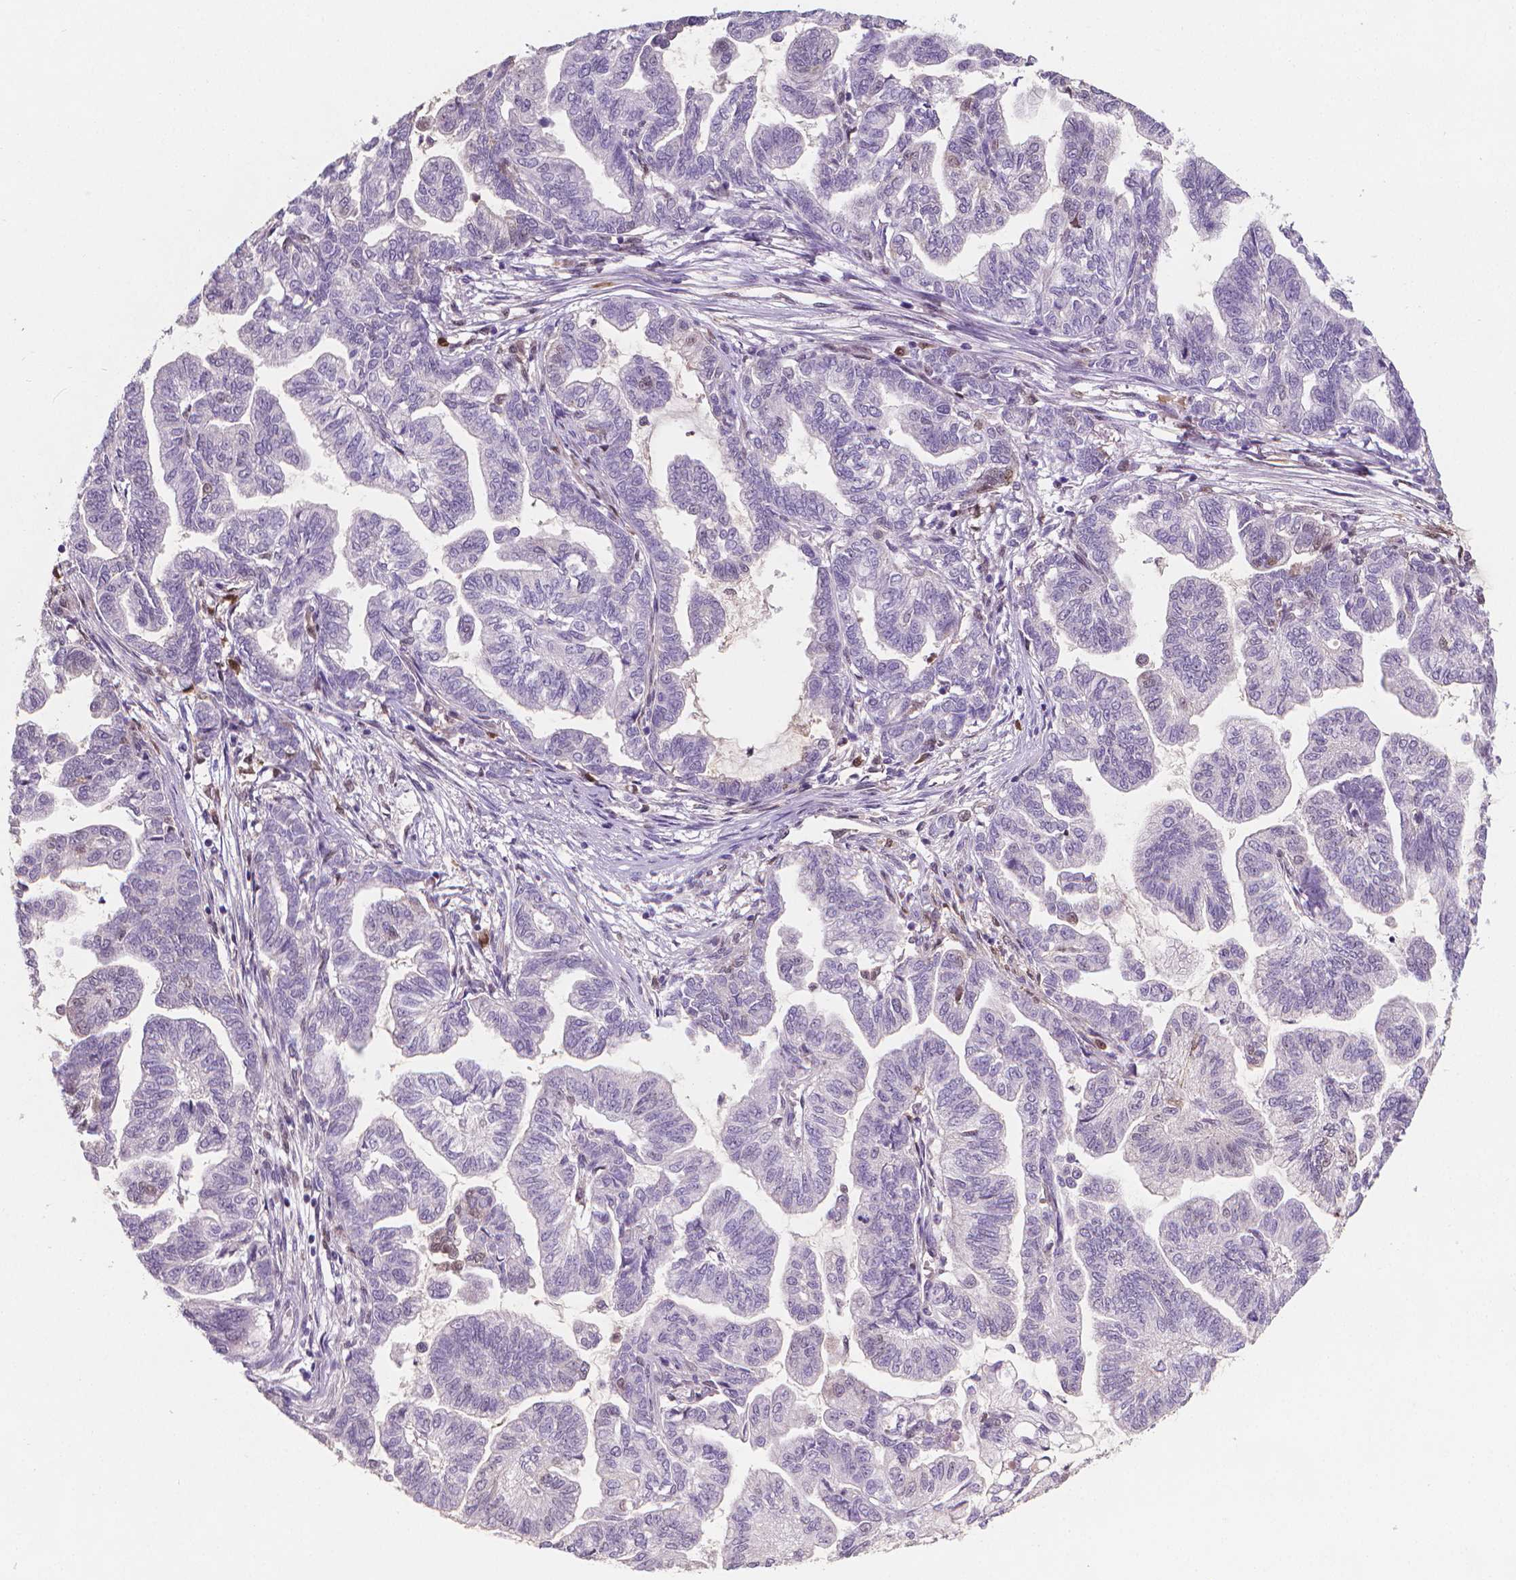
{"staining": {"intensity": "negative", "quantity": "none", "location": "none"}, "tissue": "stomach cancer", "cell_type": "Tumor cells", "image_type": "cancer", "snomed": [{"axis": "morphology", "description": "Adenocarcinoma, NOS"}, {"axis": "topography", "description": "Stomach"}], "caption": "Histopathology image shows no significant protein positivity in tumor cells of stomach cancer.", "gene": "TNFAIP2", "patient": {"sex": "male", "age": 83}}